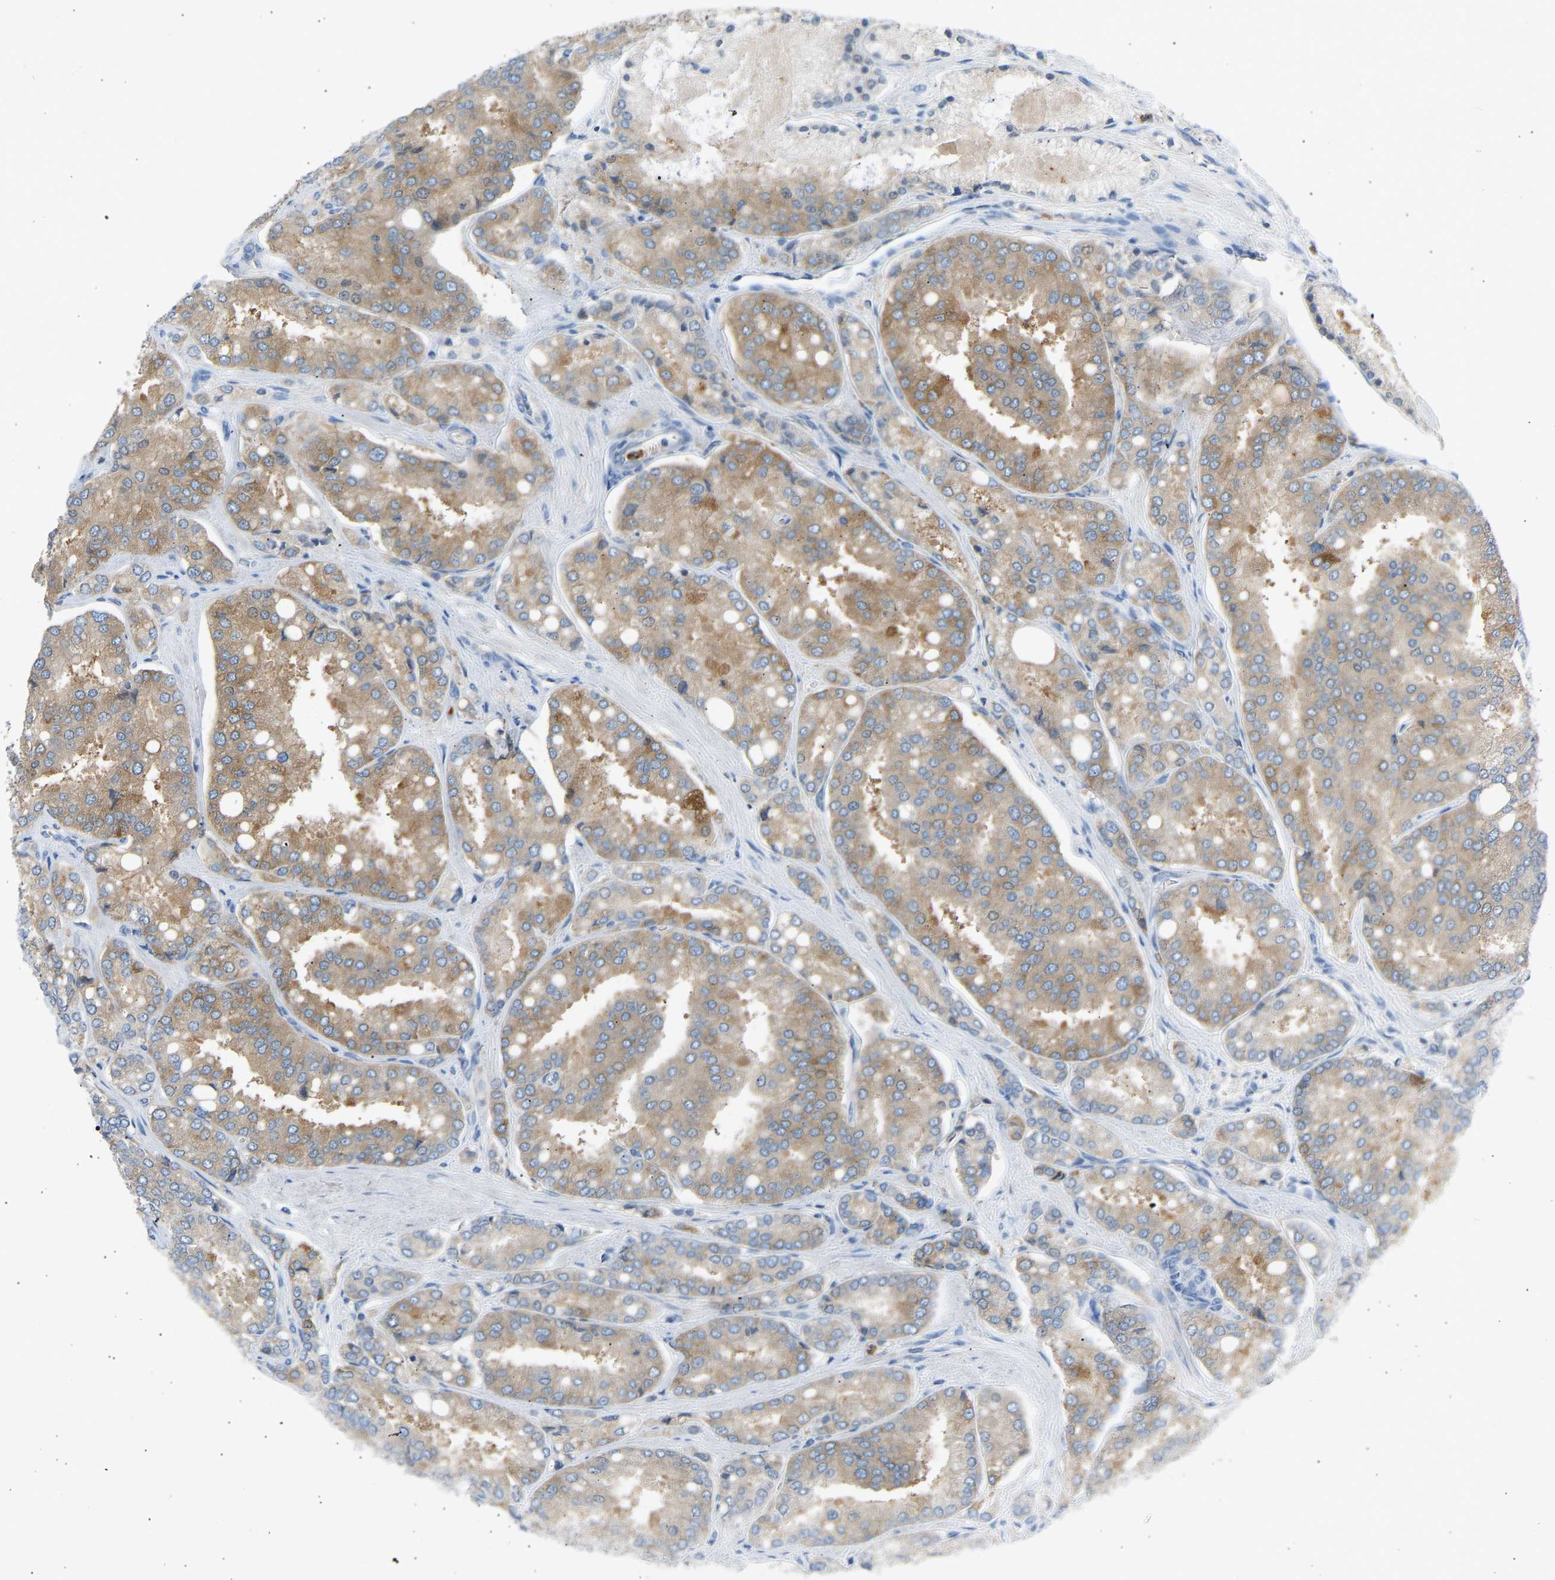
{"staining": {"intensity": "moderate", "quantity": ">75%", "location": "cytoplasmic/membranous"}, "tissue": "prostate cancer", "cell_type": "Tumor cells", "image_type": "cancer", "snomed": [{"axis": "morphology", "description": "Adenocarcinoma, High grade"}, {"axis": "topography", "description": "Prostate"}], "caption": "Immunohistochemical staining of high-grade adenocarcinoma (prostate) demonstrates medium levels of moderate cytoplasmic/membranous protein staining in about >75% of tumor cells.", "gene": "TRIM50", "patient": {"sex": "male", "age": 50}}